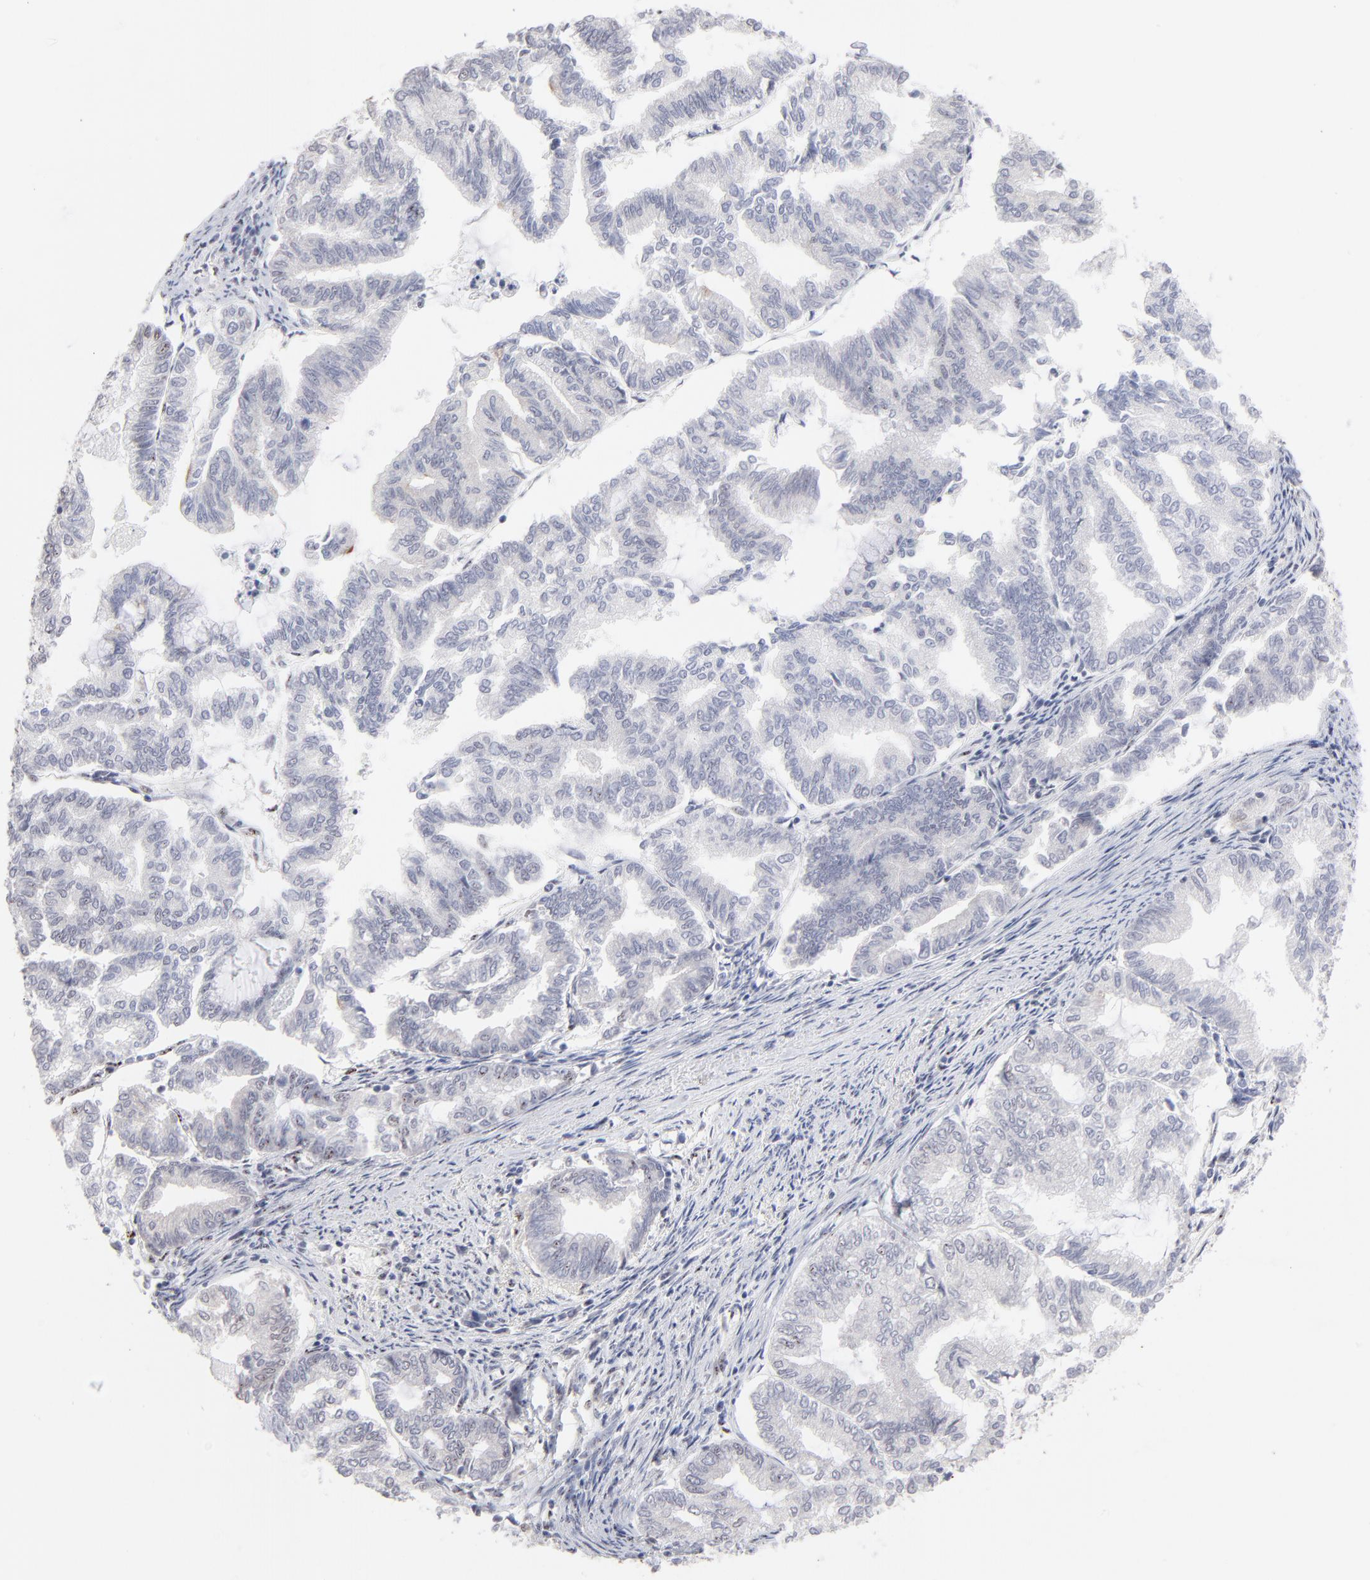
{"staining": {"intensity": "negative", "quantity": "none", "location": "none"}, "tissue": "endometrial cancer", "cell_type": "Tumor cells", "image_type": "cancer", "snomed": [{"axis": "morphology", "description": "Adenocarcinoma, NOS"}, {"axis": "topography", "description": "Endometrium"}], "caption": "Immunohistochemical staining of endometrial cancer (adenocarcinoma) reveals no significant positivity in tumor cells.", "gene": "STAT3", "patient": {"sex": "female", "age": 79}}